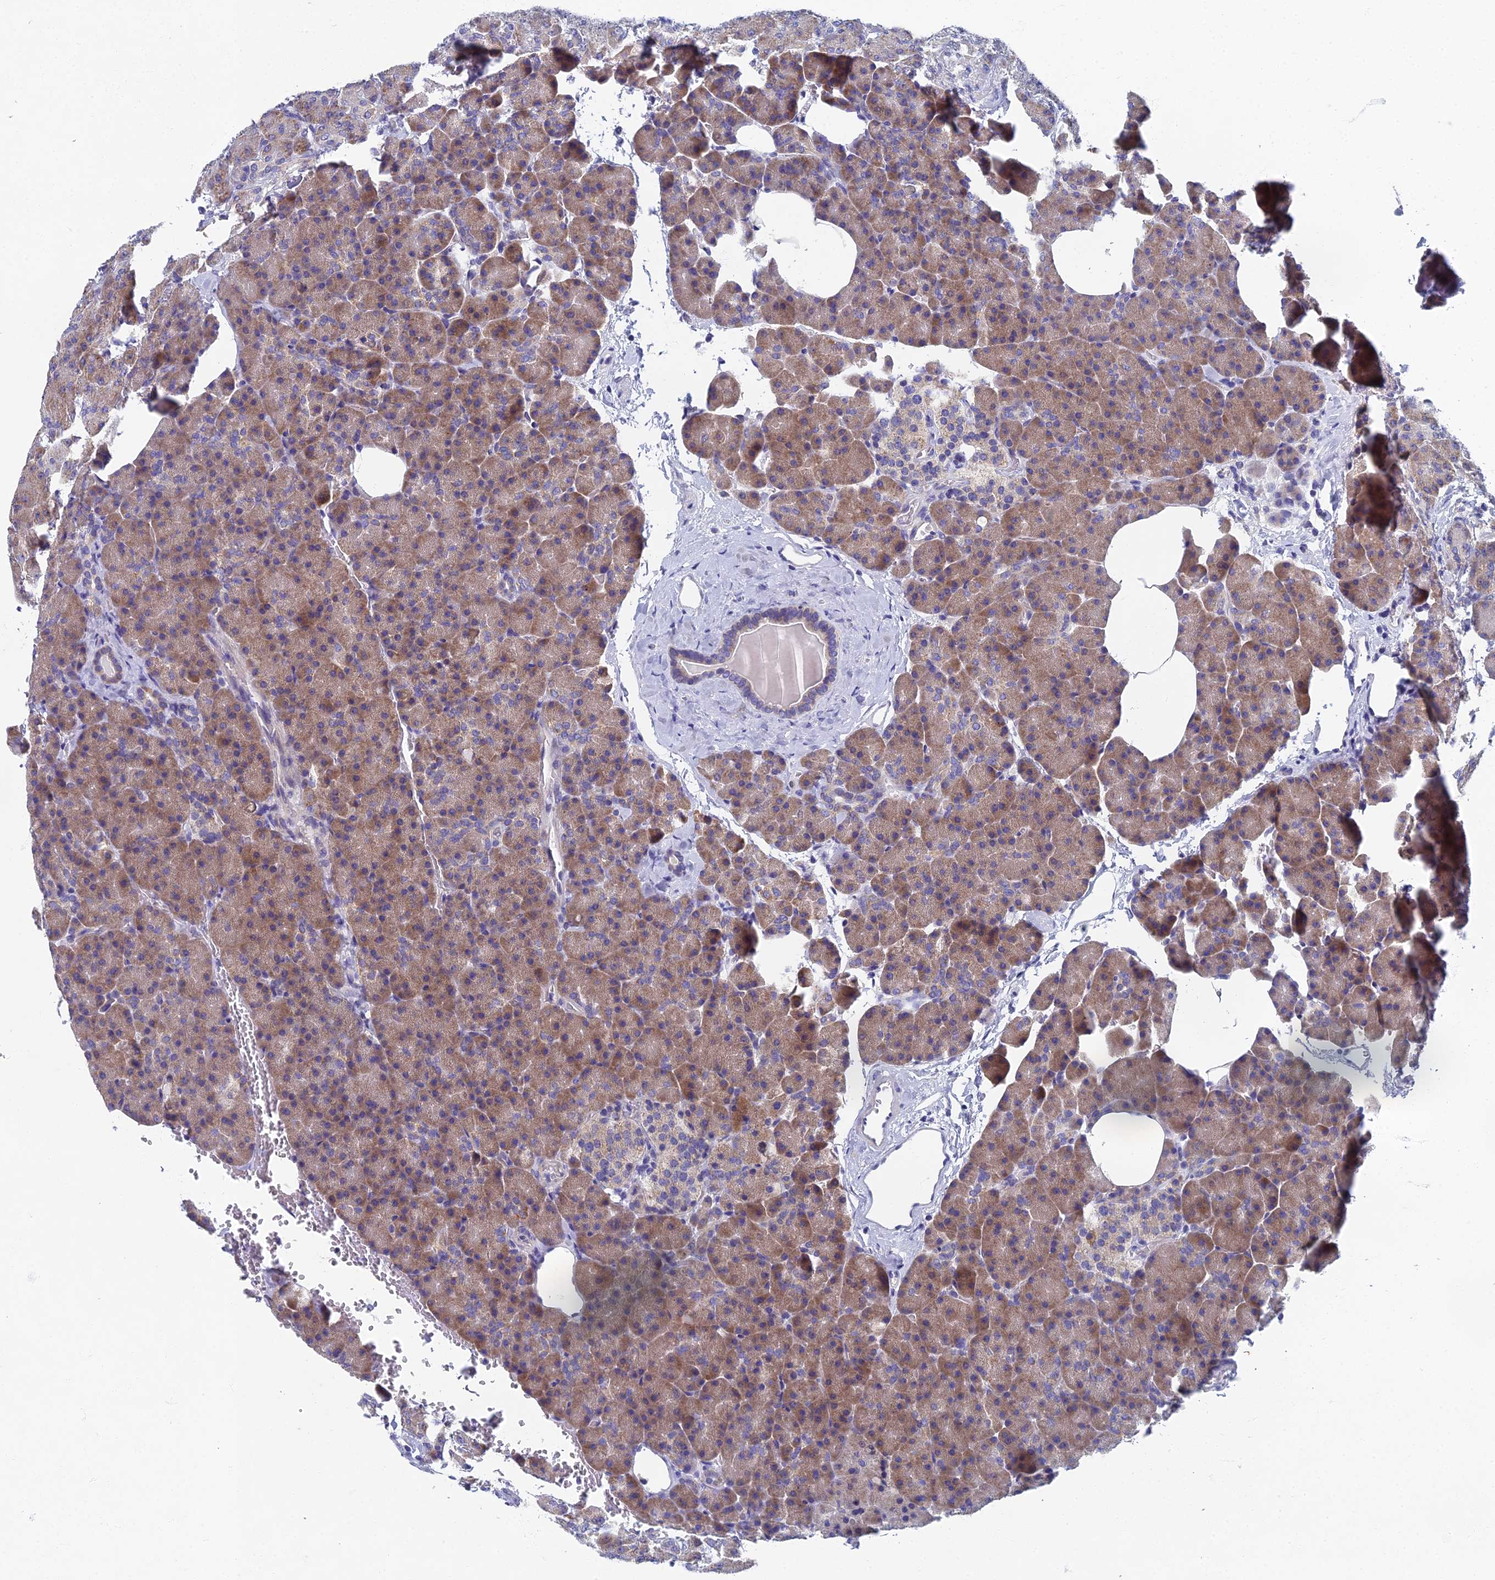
{"staining": {"intensity": "moderate", "quantity": ">75%", "location": "cytoplasmic/membranous"}, "tissue": "pancreas", "cell_type": "Exocrine glandular cells", "image_type": "normal", "snomed": [{"axis": "morphology", "description": "Normal tissue, NOS"}, {"axis": "morphology", "description": "Carcinoid, malignant, NOS"}, {"axis": "topography", "description": "Pancreas"}], "caption": "About >75% of exocrine glandular cells in benign pancreas show moderate cytoplasmic/membranous protein expression as visualized by brown immunohistochemical staining.", "gene": "SPIN4", "patient": {"sex": "female", "age": 35}}